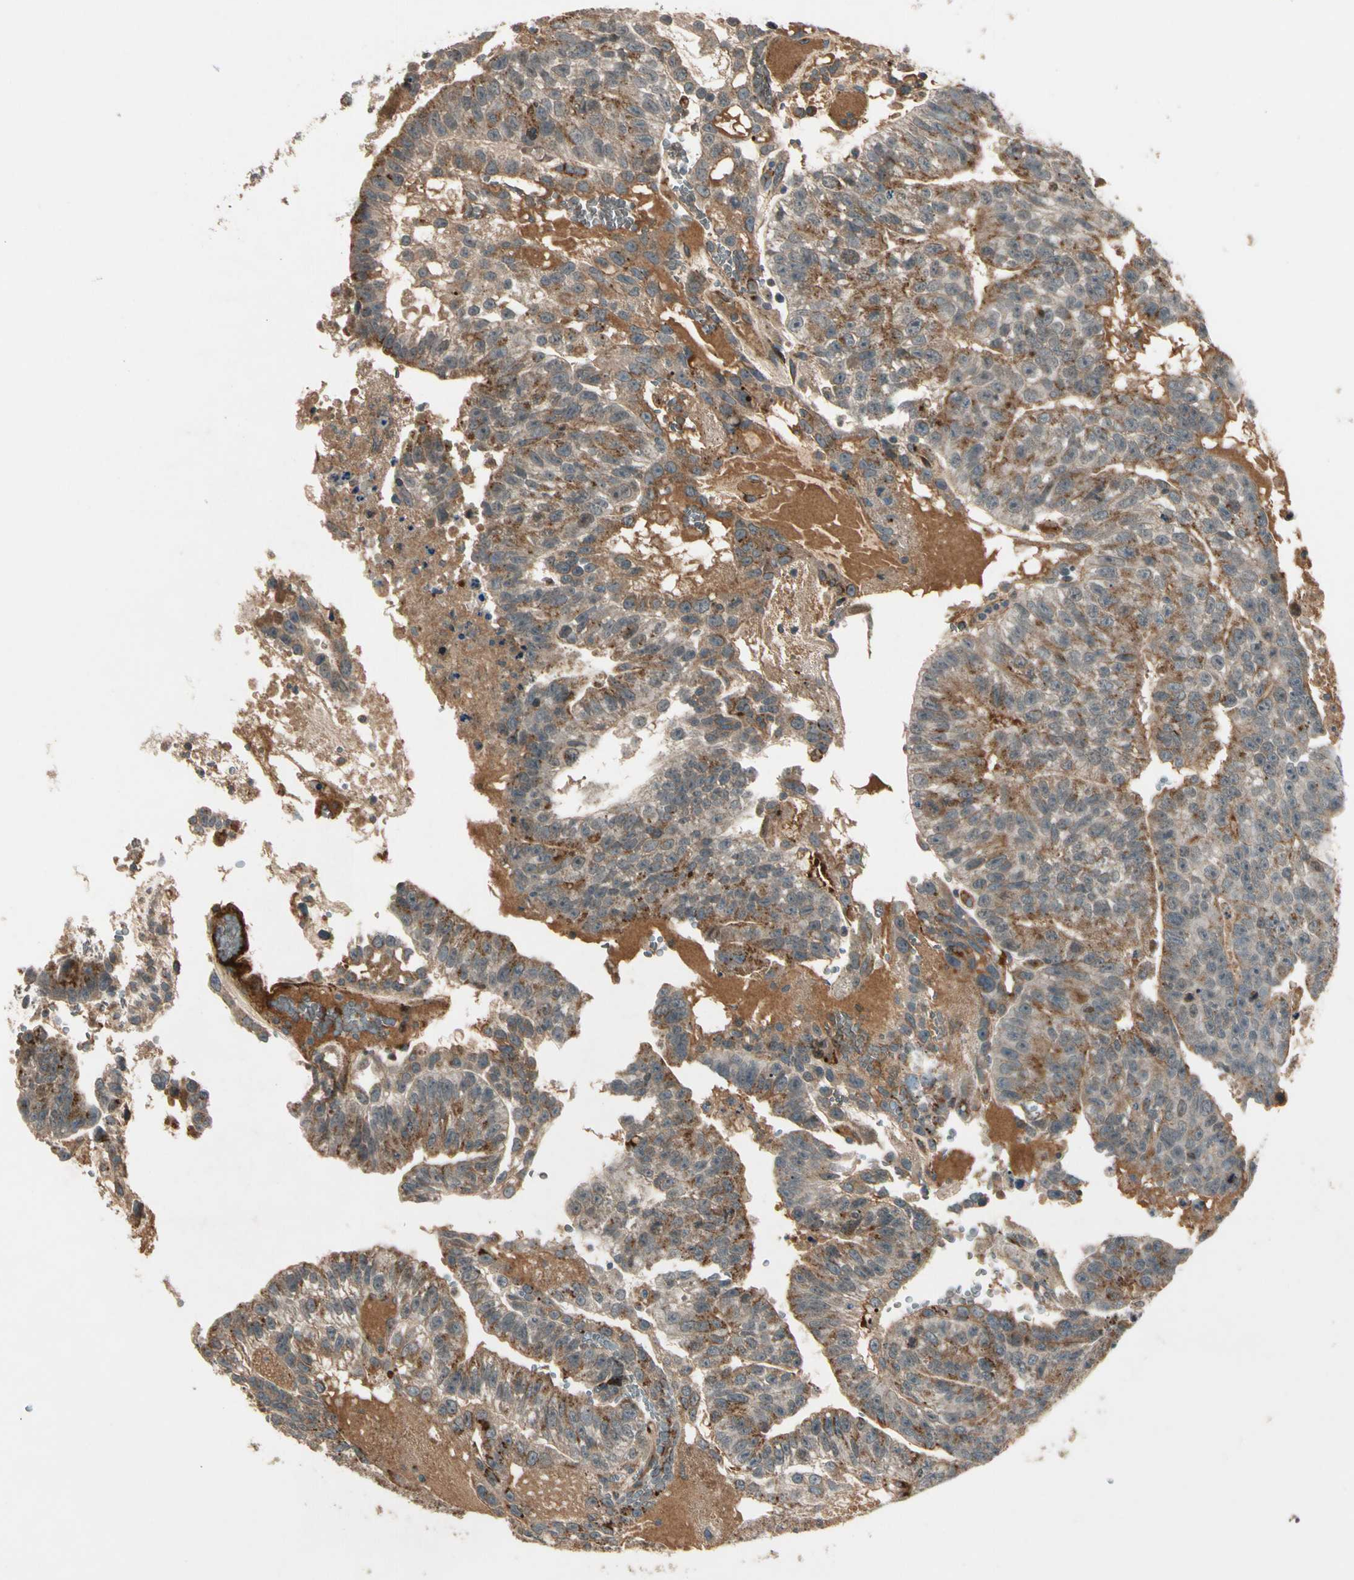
{"staining": {"intensity": "moderate", "quantity": "25%-75%", "location": "cytoplasmic/membranous"}, "tissue": "testis cancer", "cell_type": "Tumor cells", "image_type": "cancer", "snomed": [{"axis": "morphology", "description": "Seminoma, NOS"}, {"axis": "morphology", "description": "Carcinoma, Embryonal, NOS"}, {"axis": "topography", "description": "Testis"}], "caption": "Brown immunohistochemical staining in human testis seminoma exhibits moderate cytoplasmic/membranous expression in approximately 25%-75% of tumor cells.", "gene": "GCK", "patient": {"sex": "male", "age": 52}}